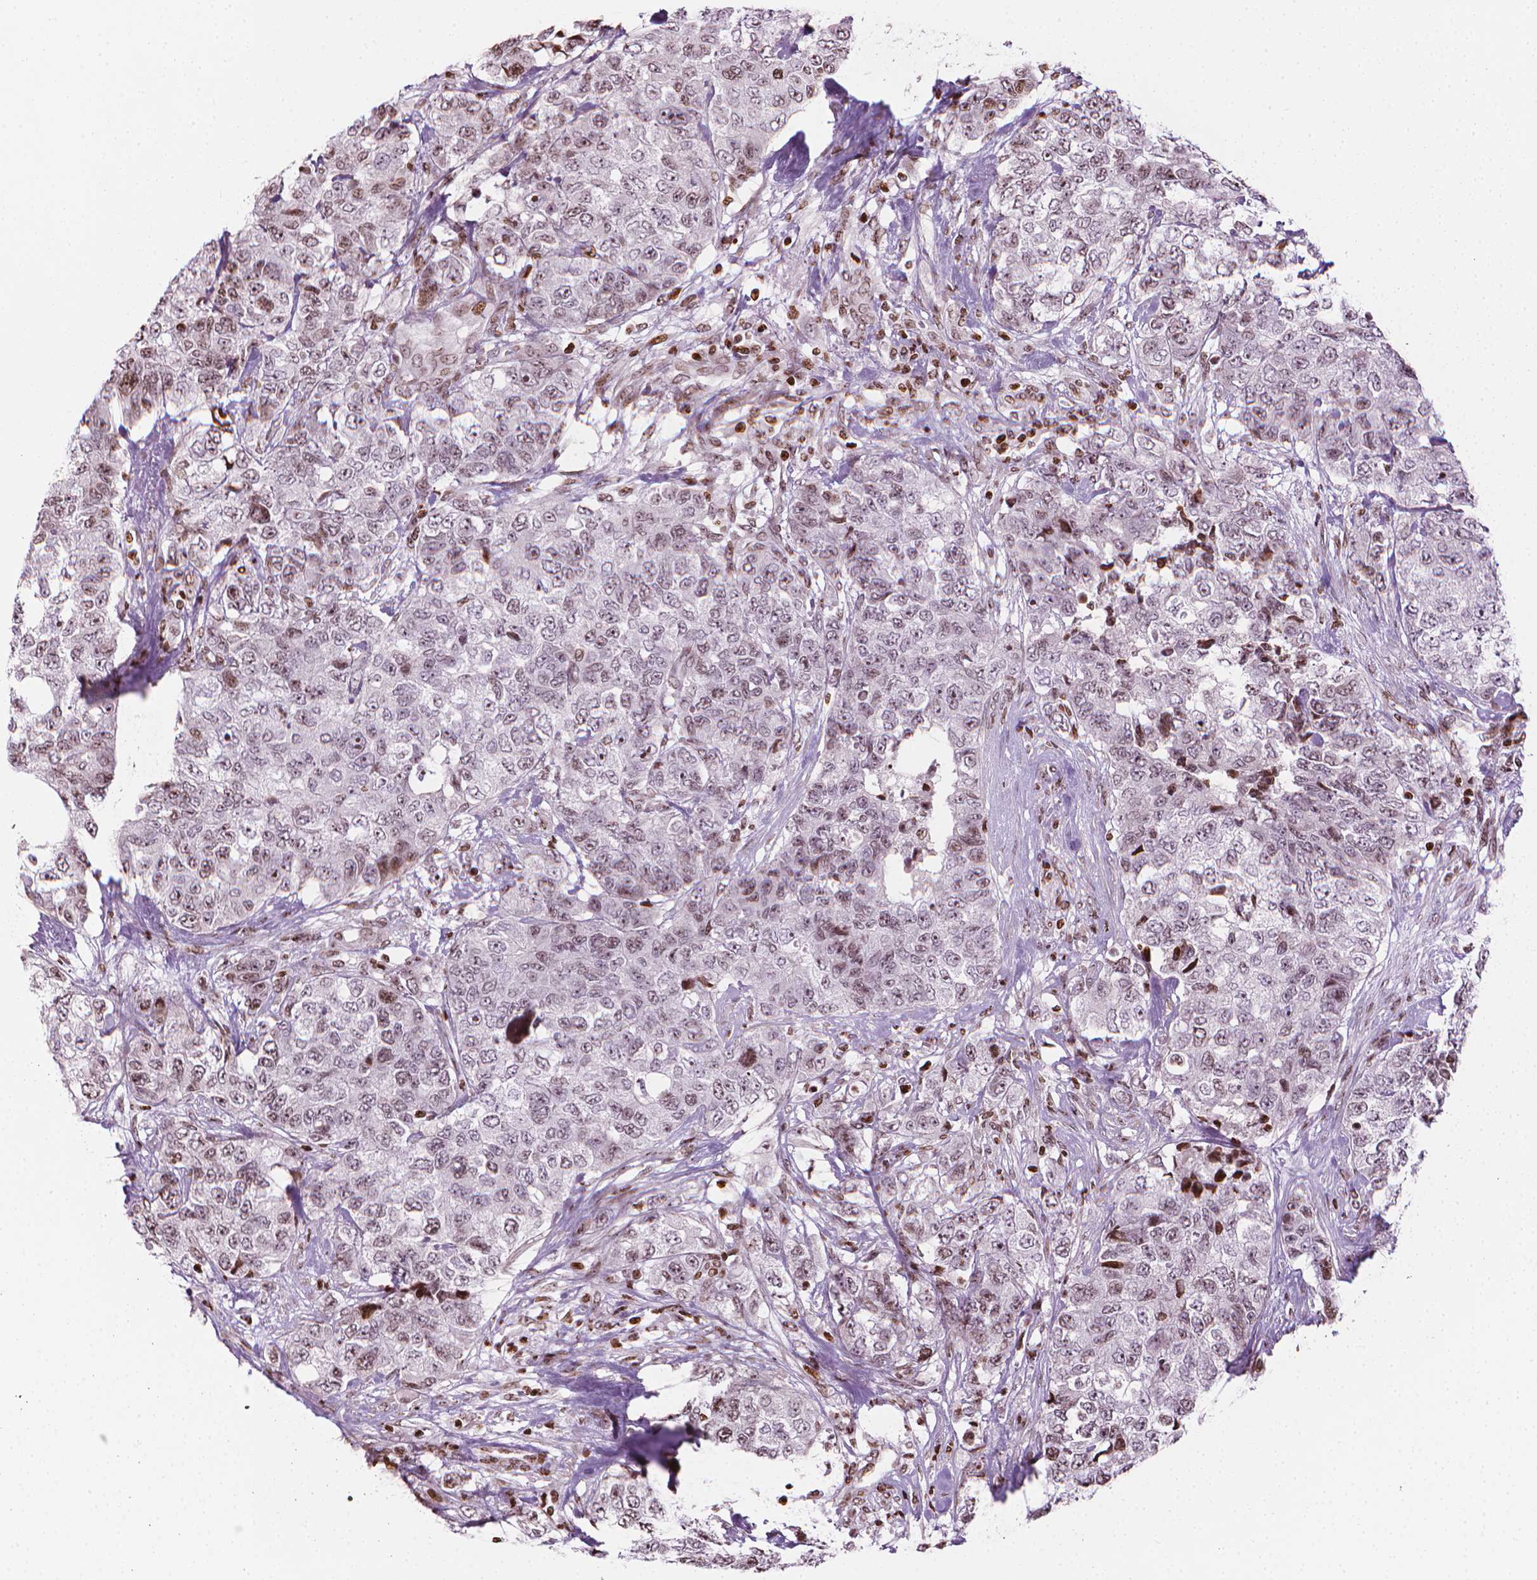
{"staining": {"intensity": "moderate", "quantity": "<25%", "location": "nuclear"}, "tissue": "urothelial cancer", "cell_type": "Tumor cells", "image_type": "cancer", "snomed": [{"axis": "morphology", "description": "Urothelial carcinoma, High grade"}, {"axis": "topography", "description": "Urinary bladder"}], "caption": "A high-resolution photomicrograph shows immunohistochemistry (IHC) staining of urothelial carcinoma (high-grade), which displays moderate nuclear staining in approximately <25% of tumor cells.", "gene": "PIP4K2A", "patient": {"sex": "female", "age": 78}}